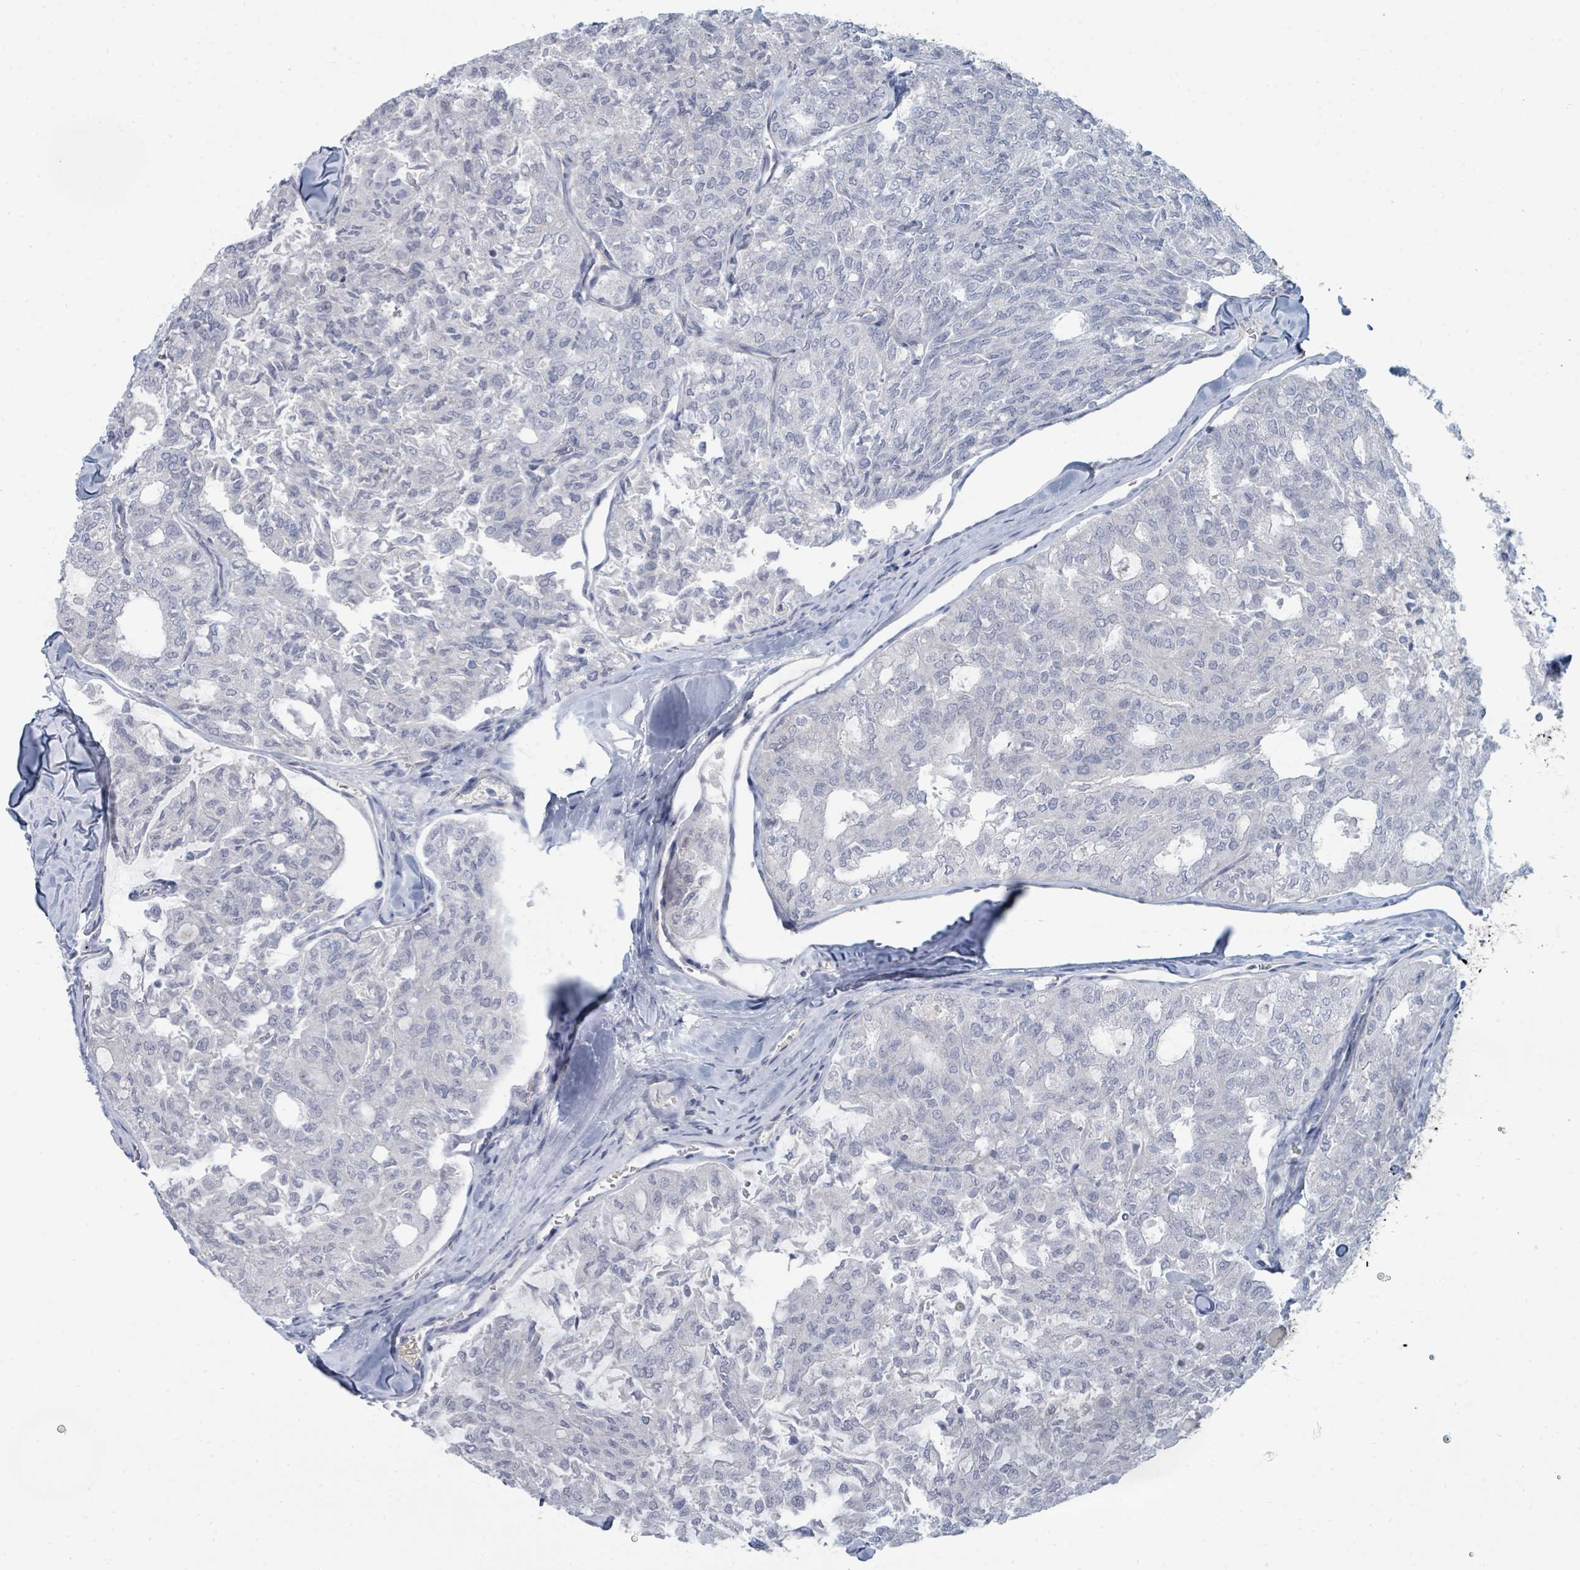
{"staining": {"intensity": "negative", "quantity": "none", "location": "none"}, "tissue": "thyroid cancer", "cell_type": "Tumor cells", "image_type": "cancer", "snomed": [{"axis": "morphology", "description": "Follicular adenoma carcinoma, NOS"}, {"axis": "topography", "description": "Thyroid gland"}], "caption": "DAB (3,3'-diaminobenzidine) immunohistochemical staining of follicular adenoma carcinoma (thyroid) exhibits no significant positivity in tumor cells.", "gene": "SLC25A45", "patient": {"sex": "male", "age": 75}}